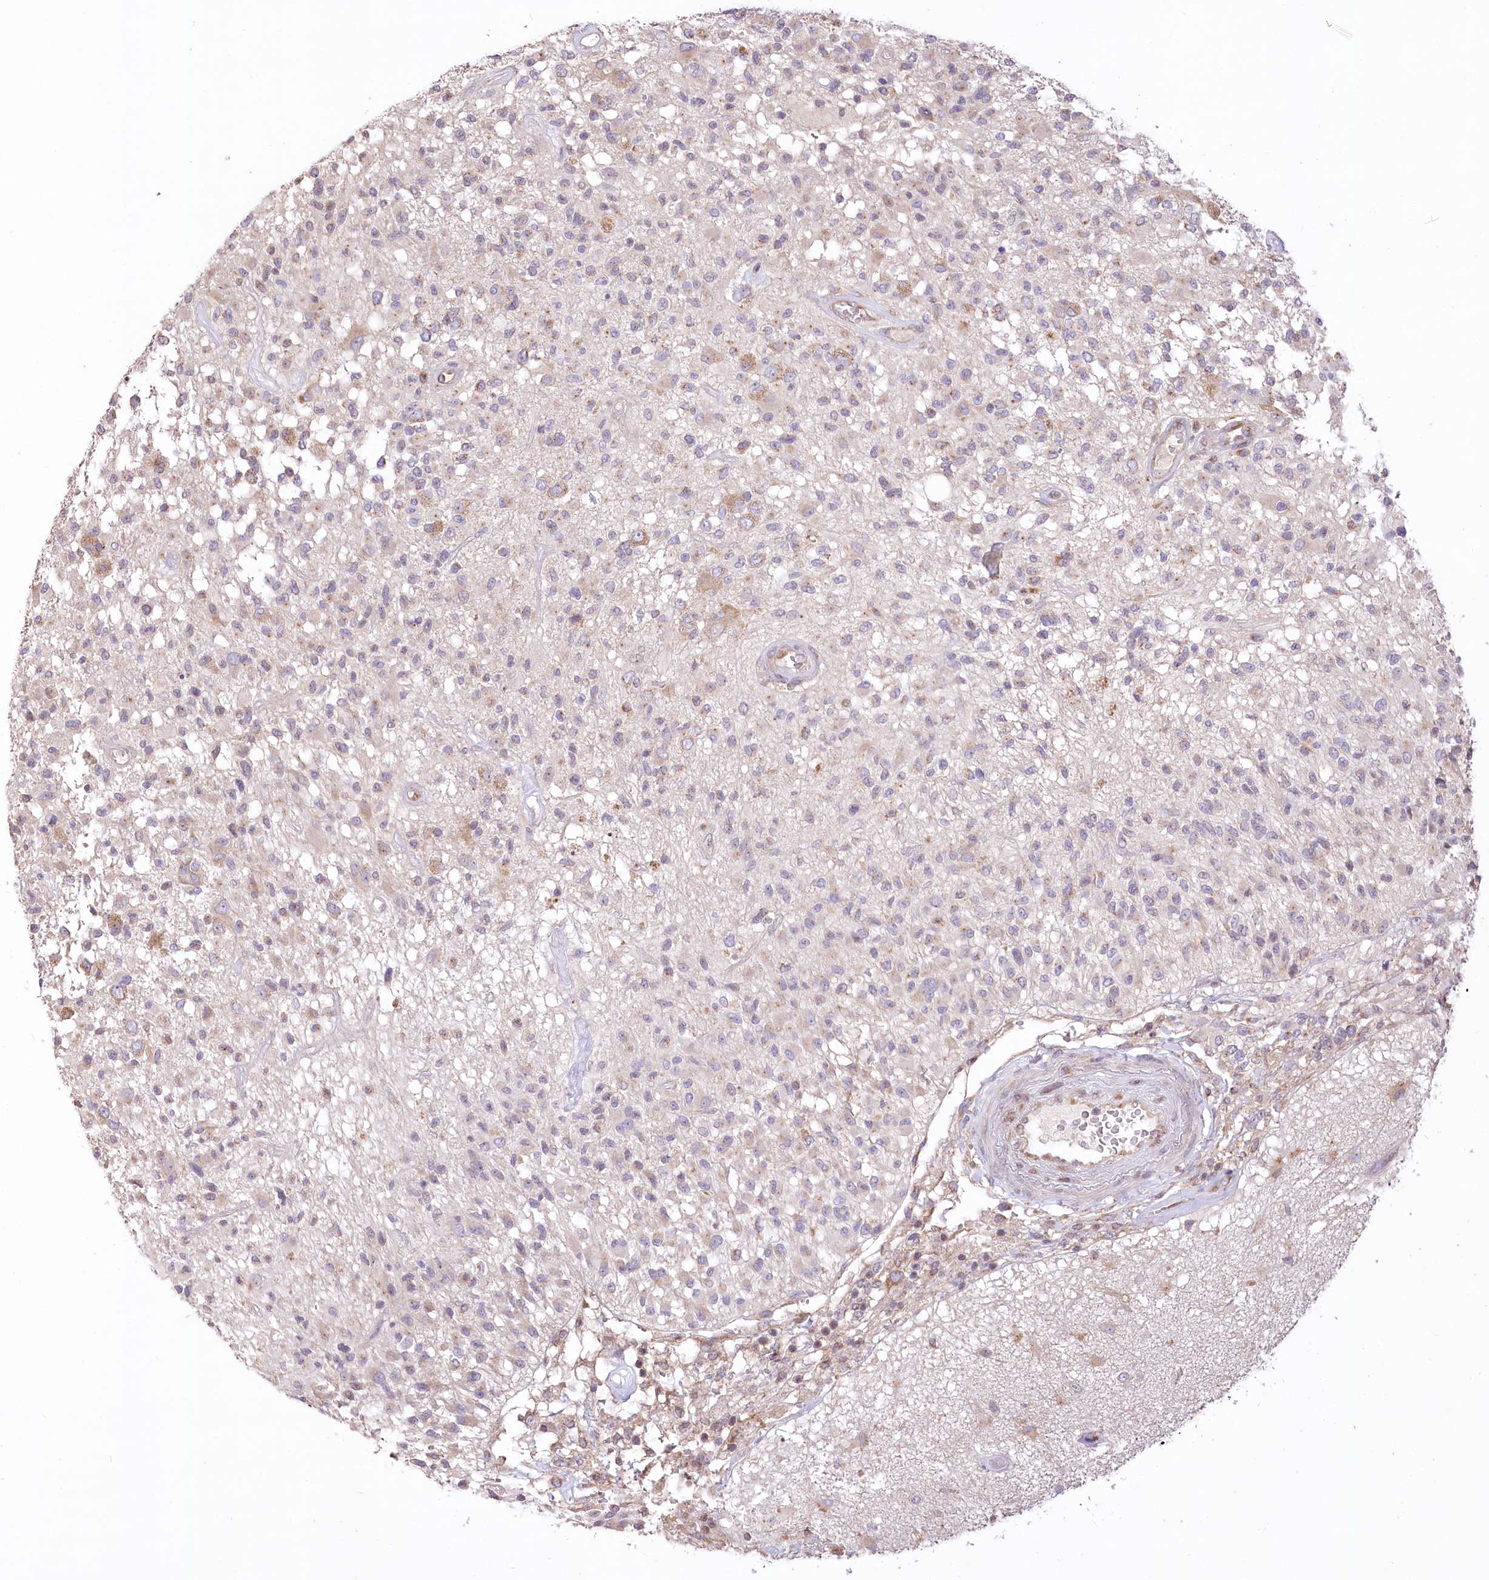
{"staining": {"intensity": "weak", "quantity": "<25%", "location": "cytoplasmic/membranous"}, "tissue": "glioma", "cell_type": "Tumor cells", "image_type": "cancer", "snomed": [{"axis": "morphology", "description": "Glioma, malignant, High grade"}, {"axis": "morphology", "description": "Glioblastoma, NOS"}, {"axis": "topography", "description": "Brain"}], "caption": "DAB (3,3'-diaminobenzidine) immunohistochemical staining of glioma shows no significant staining in tumor cells. (Brightfield microscopy of DAB (3,3'-diaminobenzidine) immunohistochemistry at high magnification).", "gene": "STT3B", "patient": {"sex": "male", "age": 60}}